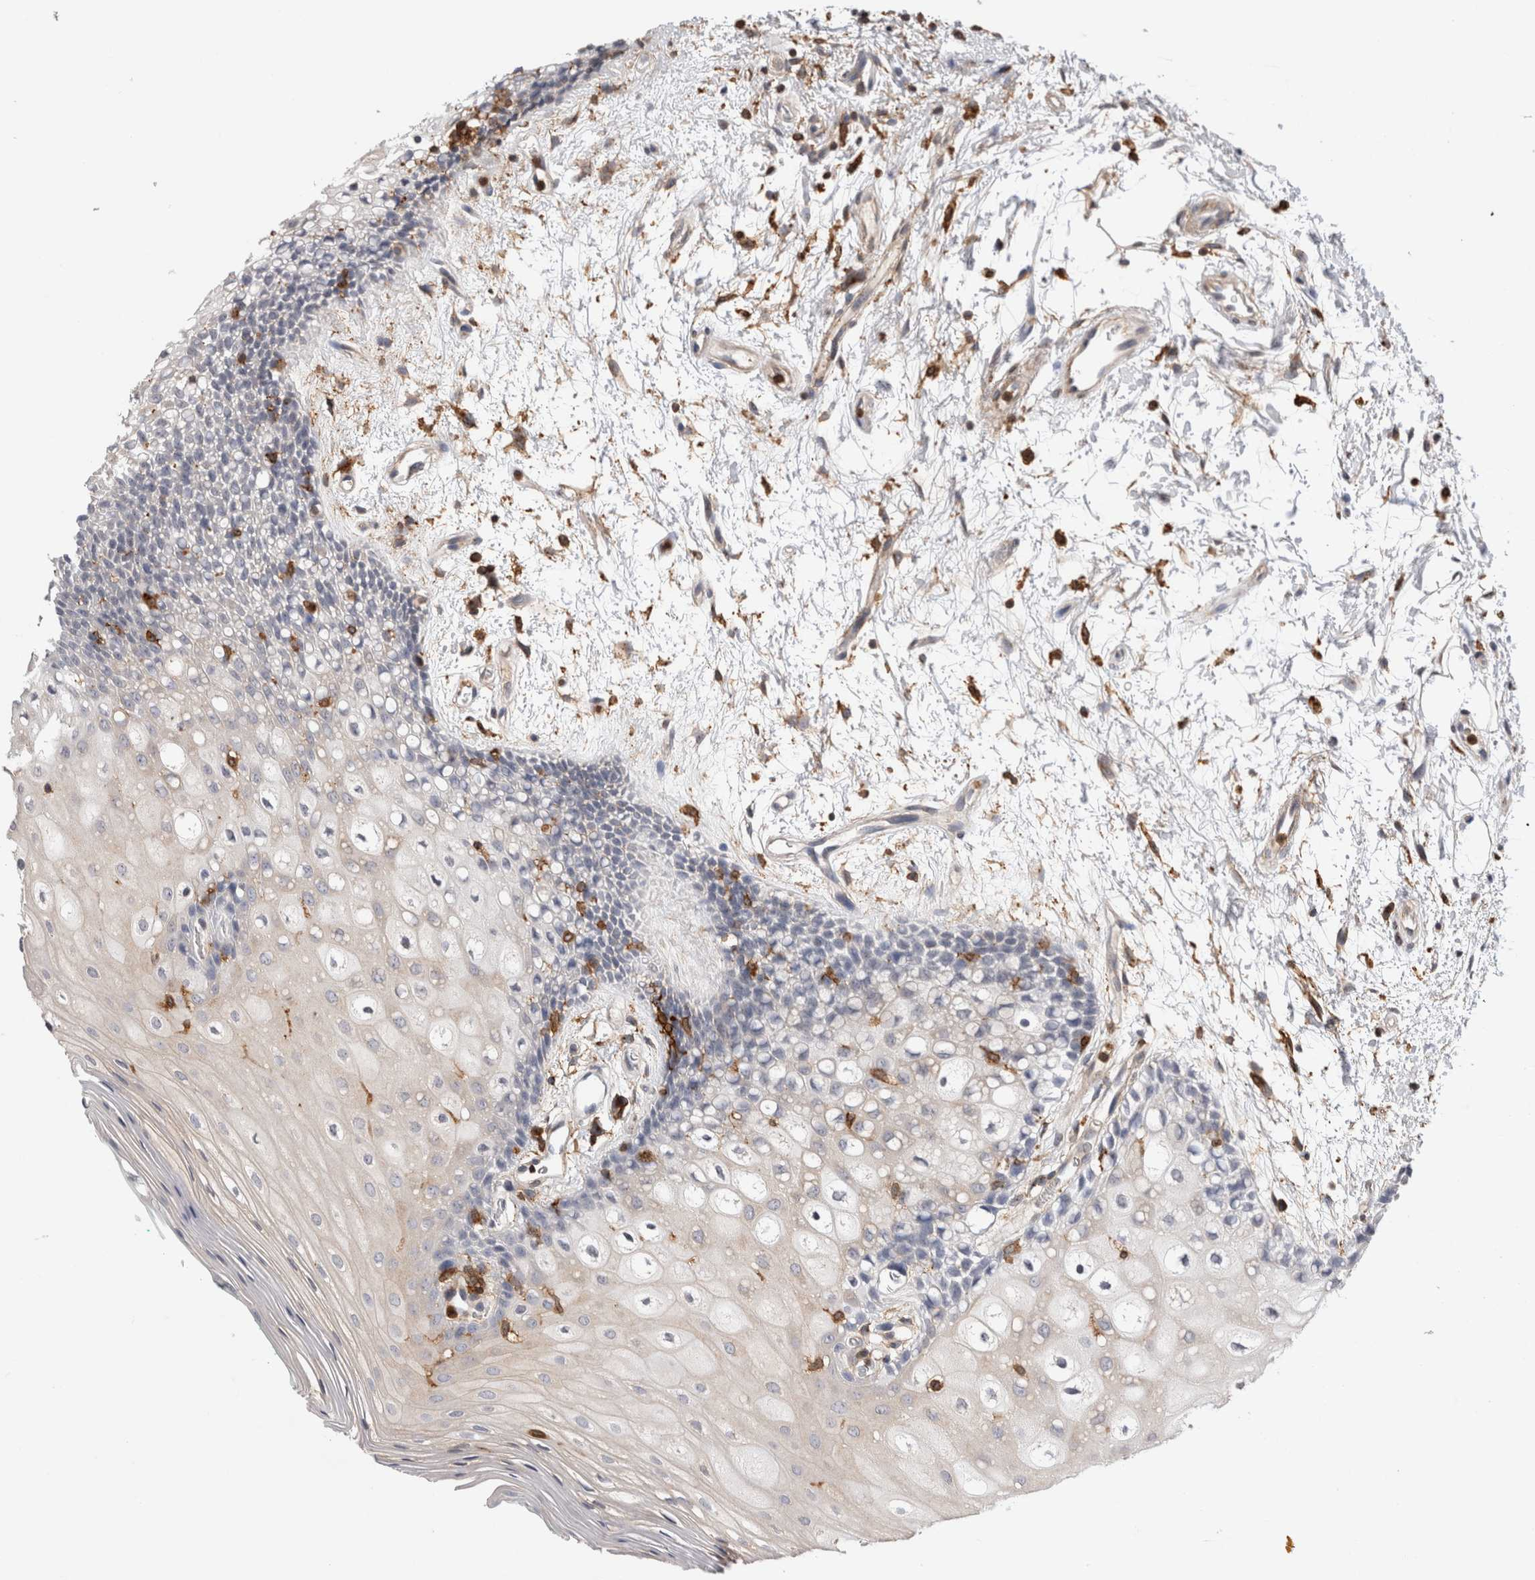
{"staining": {"intensity": "negative", "quantity": "none", "location": "none"}, "tissue": "oral mucosa", "cell_type": "Squamous epithelial cells", "image_type": "normal", "snomed": [{"axis": "morphology", "description": "Normal tissue, NOS"}, {"axis": "topography", "description": "Skeletal muscle"}, {"axis": "topography", "description": "Oral tissue"}, {"axis": "topography", "description": "Peripheral nerve tissue"}], "caption": "A high-resolution photomicrograph shows IHC staining of normal oral mucosa, which demonstrates no significant expression in squamous epithelial cells.", "gene": "CCDC88B", "patient": {"sex": "female", "age": 84}}